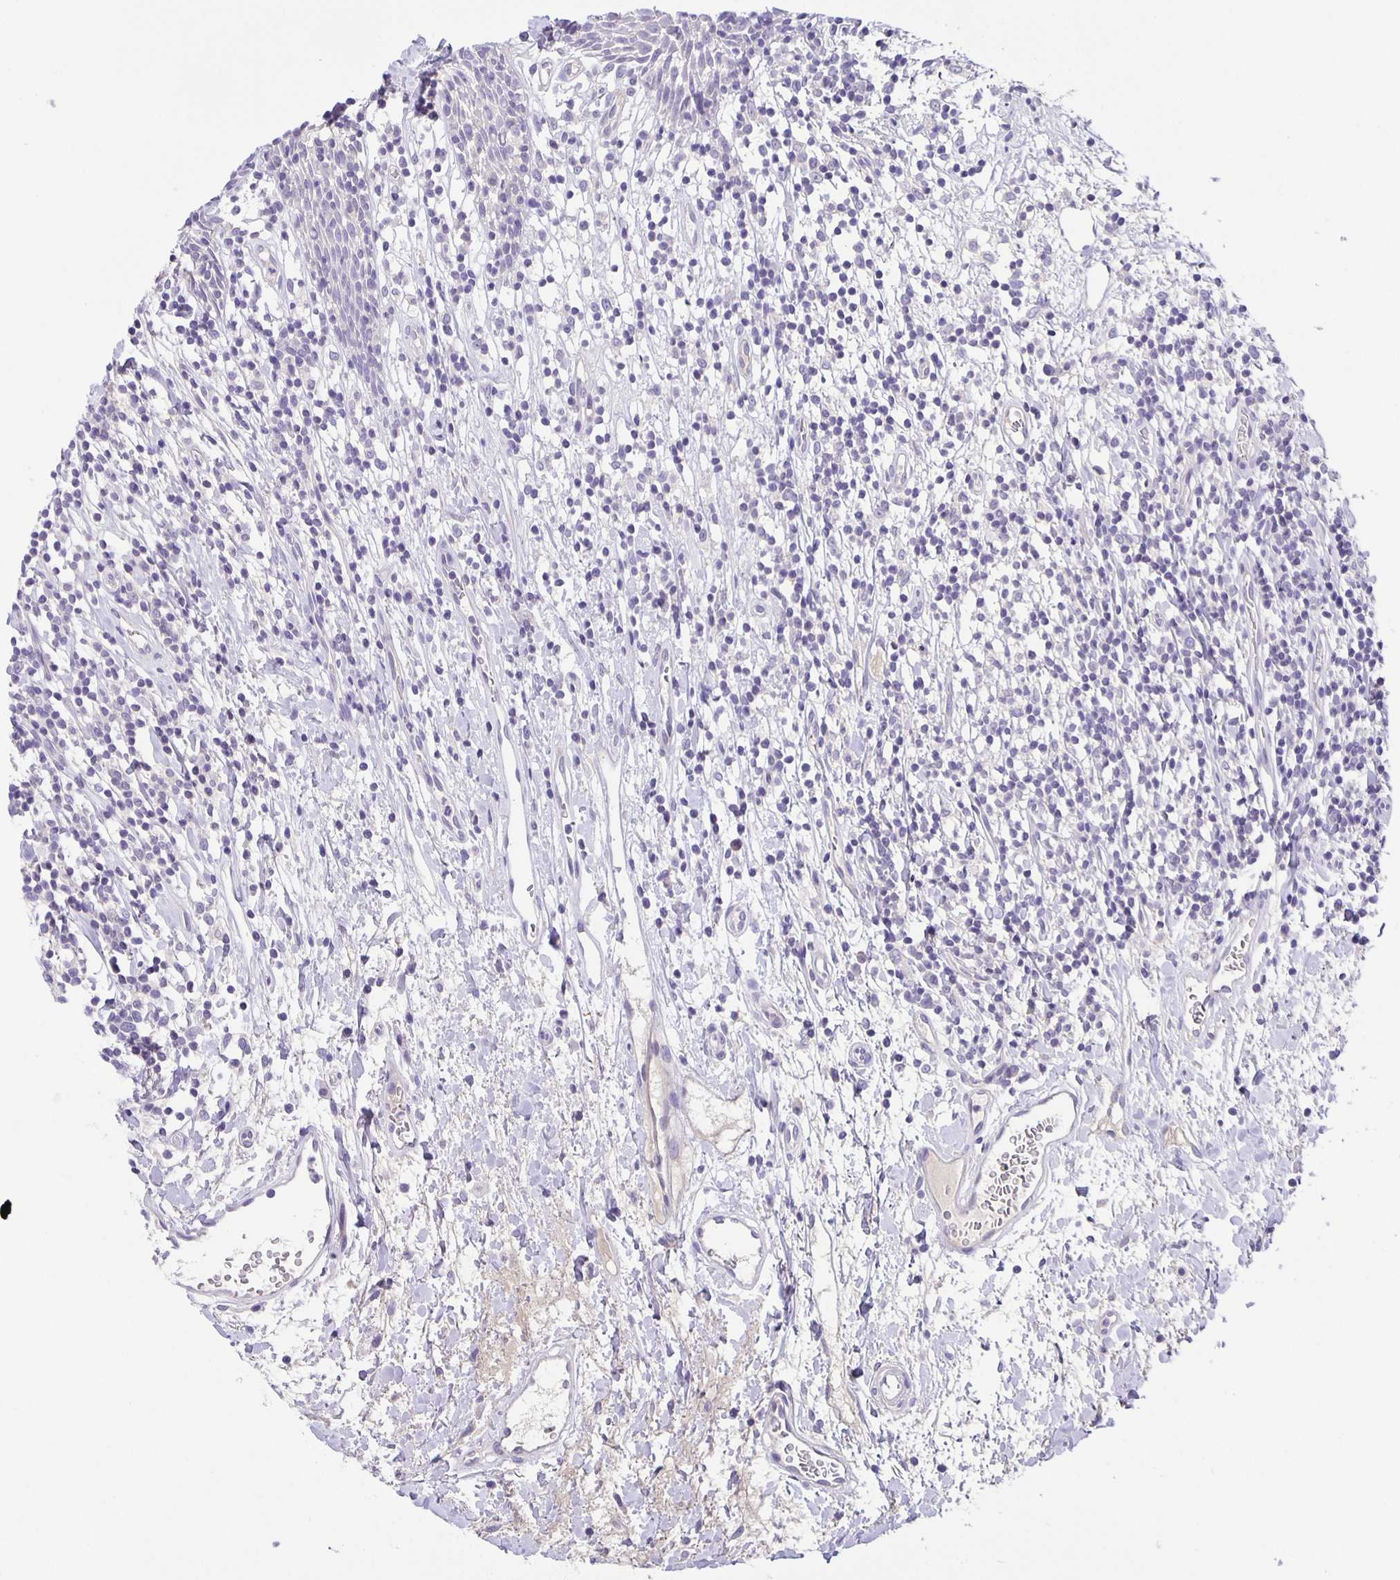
{"staining": {"intensity": "negative", "quantity": "none", "location": "none"}, "tissue": "head and neck cancer", "cell_type": "Tumor cells", "image_type": "cancer", "snomed": [{"axis": "morphology", "description": "Squamous cell carcinoma, NOS"}, {"axis": "topography", "description": "Oral tissue"}, {"axis": "topography", "description": "Head-Neck"}], "caption": "An immunohistochemistry photomicrograph of head and neck cancer is shown. There is no staining in tumor cells of head and neck cancer.", "gene": "PTPN3", "patient": {"sex": "male", "age": 49}}